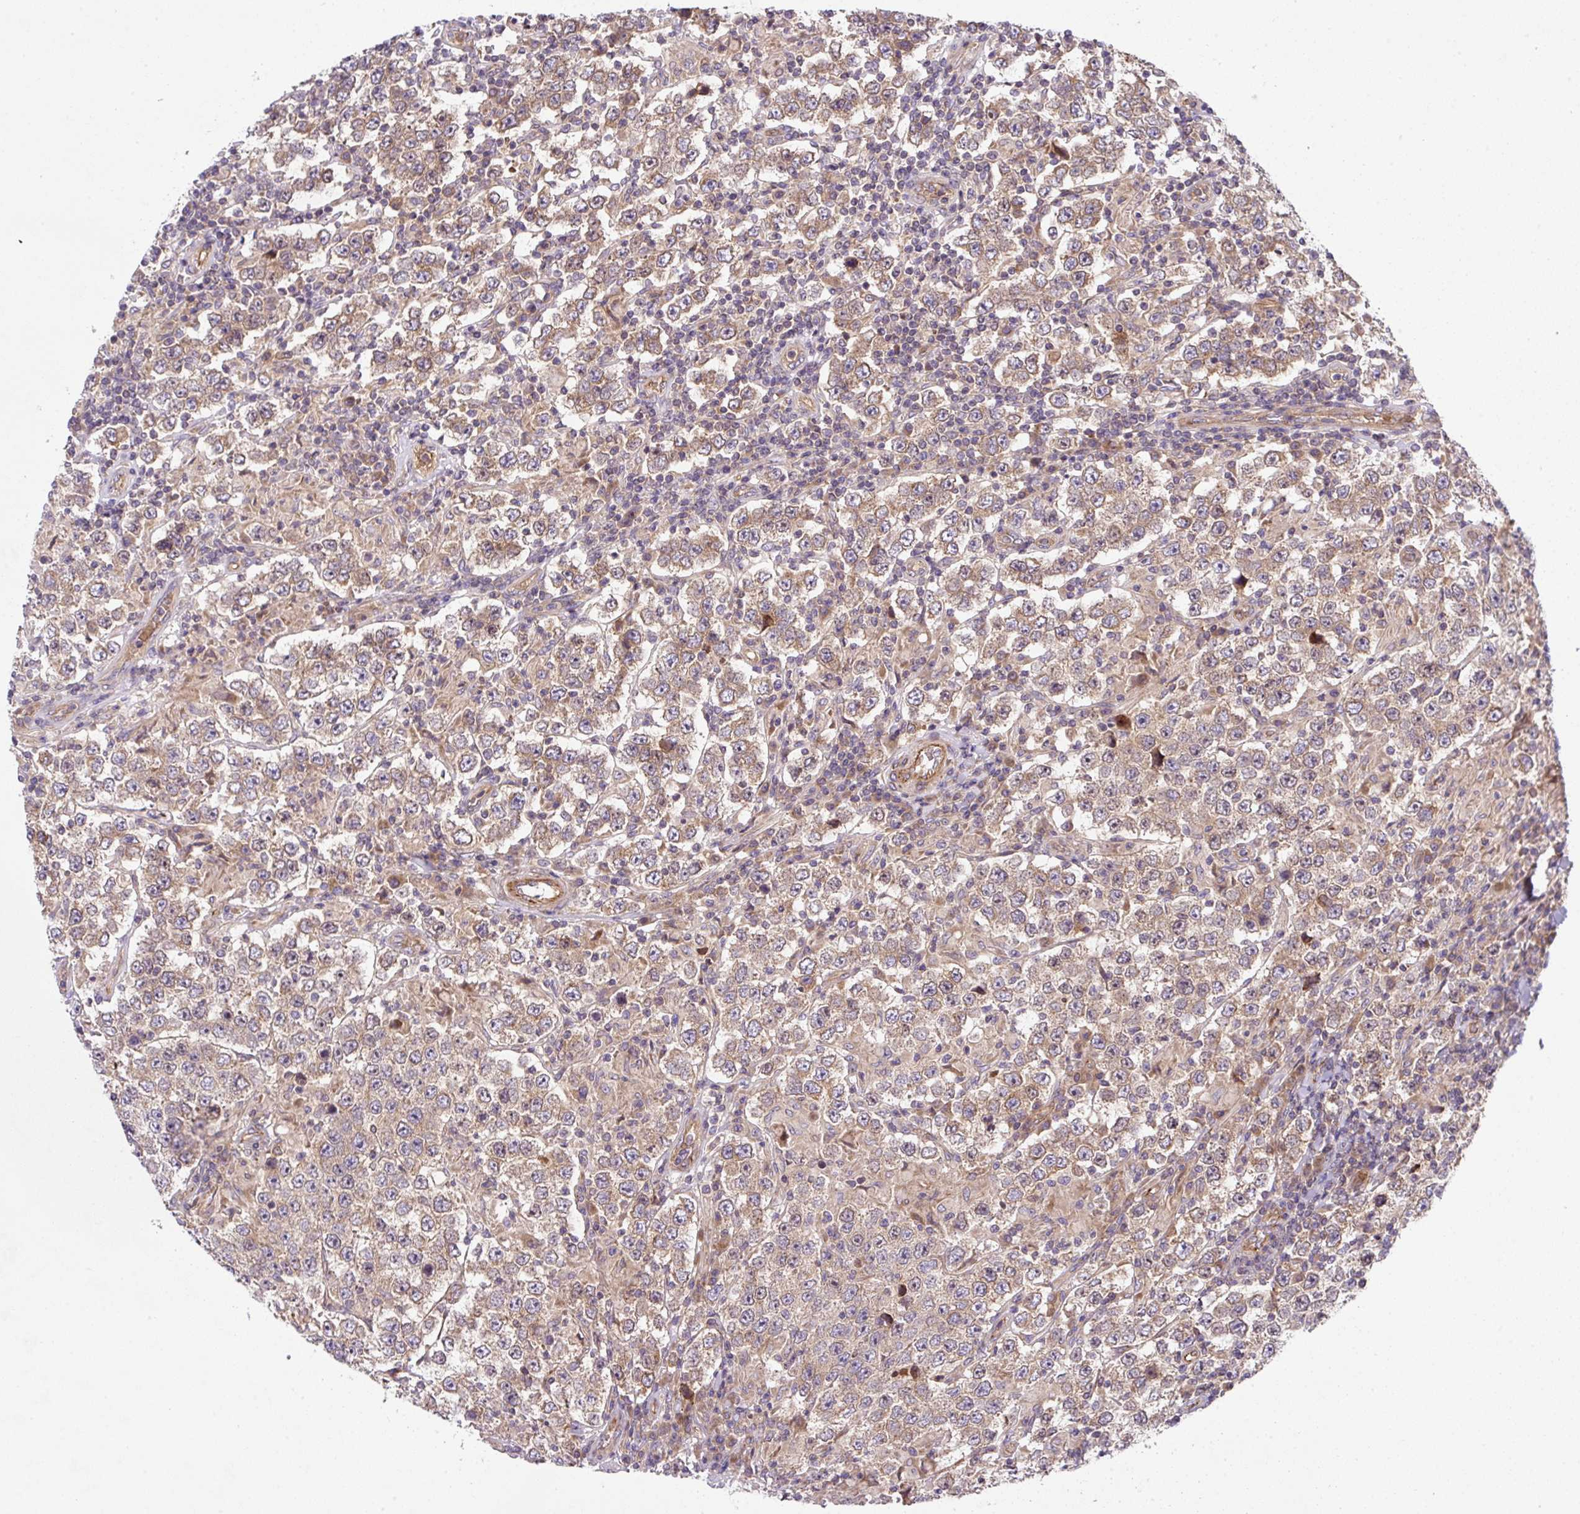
{"staining": {"intensity": "moderate", "quantity": ">75%", "location": "cytoplasmic/membranous"}, "tissue": "testis cancer", "cell_type": "Tumor cells", "image_type": "cancer", "snomed": [{"axis": "morphology", "description": "Normal tissue, NOS"}, {"axis": "morphology", "description": "Urothelial carcinoma, High grade"}, {"axis": "morphology", "description": "Seminoma, NOS"}, {"axis": "morphology", "description": "Carcinoma, Embryonal, NOS"}, {"axis": "topography", "description": "Urinary bladder"}, {"axis": "topography", "description": "Testis"}], "caption": "Protein analysis of testis cancer tissue displays moderate cytoplasmic/membranous expression in approximately >75% of tumor cells. (Brightfield microscopy of DAB IHC at high magnification).", "gene": "APOBEC3D", "patient": {"sex": "male", "age": 41}}